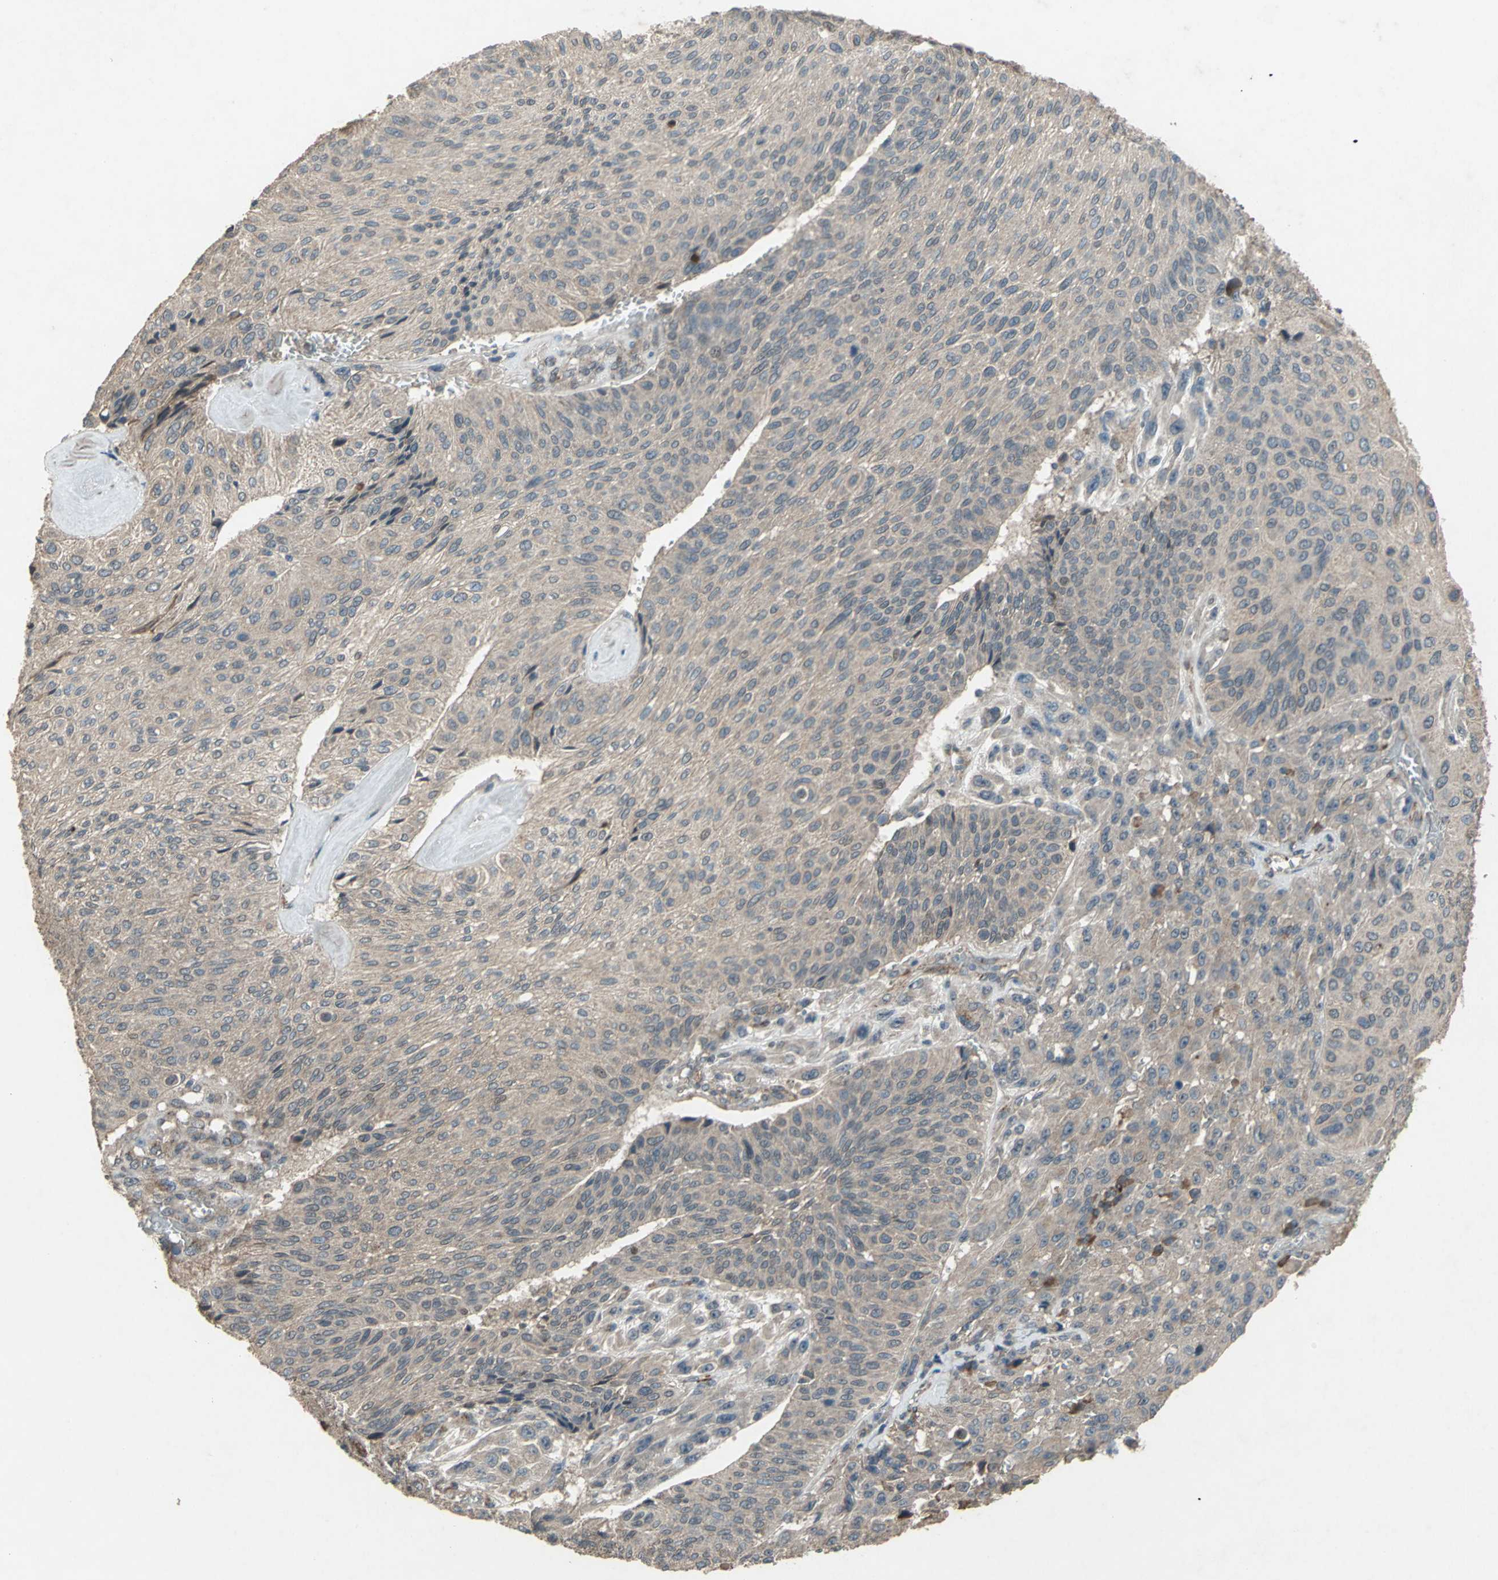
{"staining": {"intensity": "weak", "quantity": ">75%", "location": "cytoplasmic/membranous"}, "tissue": "urothelial cancer", "cell_type": "Tumor cells", "image_type": "cancer", "snomed": [{"axis": "morphology", "description": "Urothelial carcinoma, High grade"}, {"axis": "topography", "description": "Urinary bladder"}], "caption": "Protein staining of urothelial carcinoma (high-grade) tissue reveals weak cytoplasmic/membranous positivity in about >75% of tumor cells.", "gene": "SEPTIN4", "patient": {"sex": "male", "age": 66}}